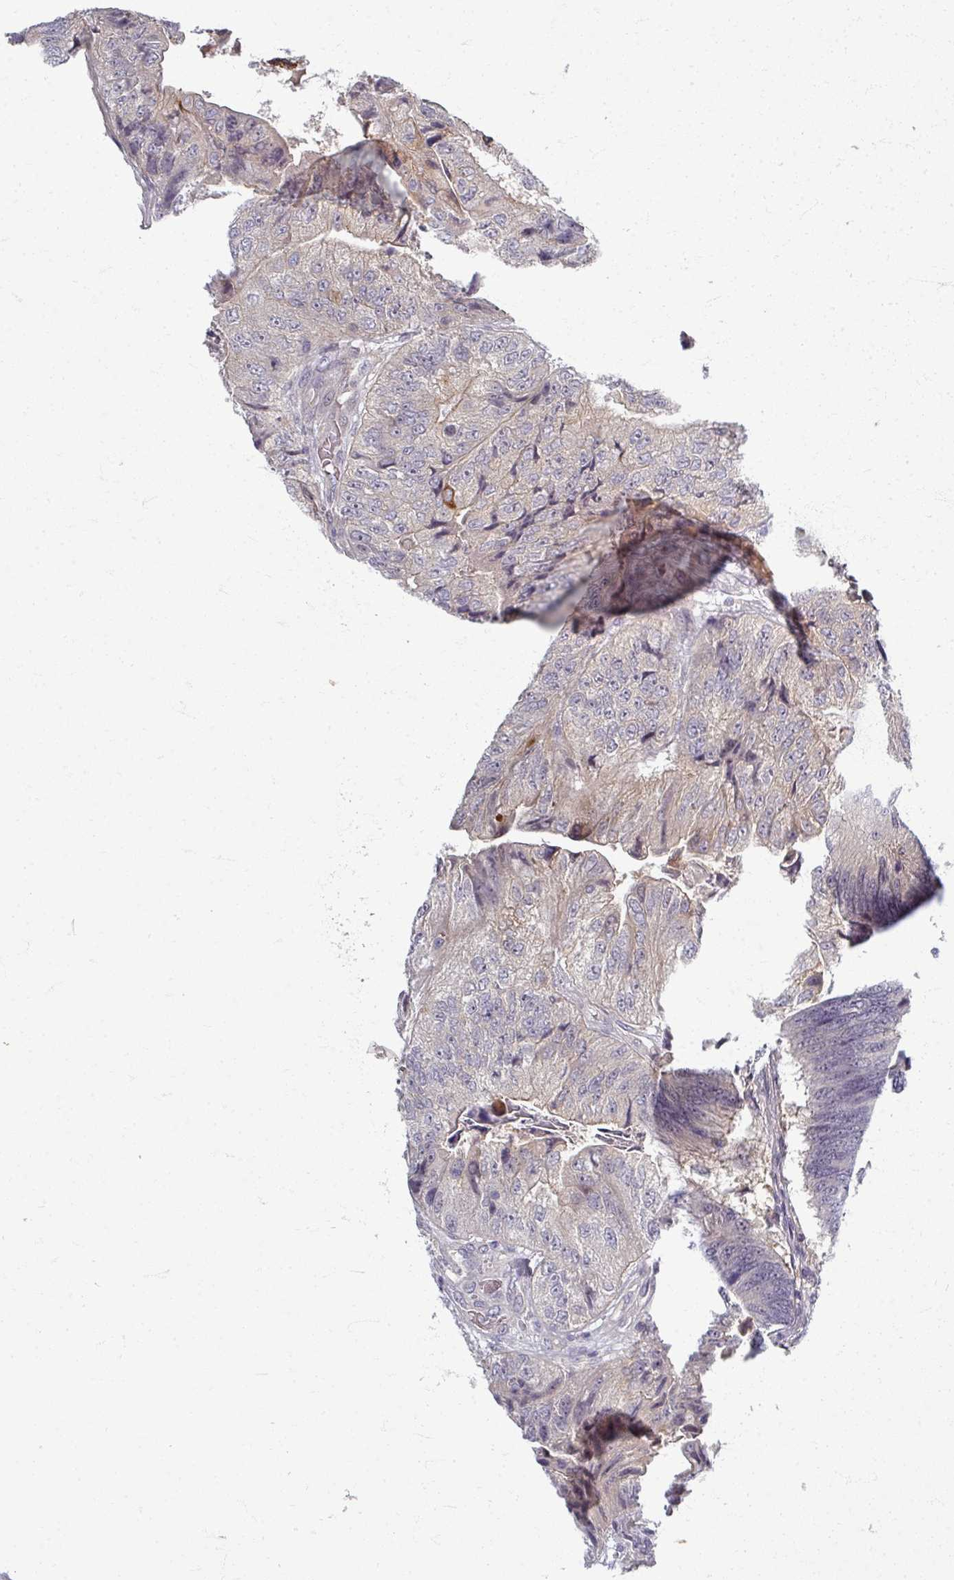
{"staining": {"intensity": "moderate", "quantity": "<25%", "location": "cytoplasmic/membranous"}, "tissue": "colorectal cancer", "cell_type": "Tumor cells", "image_type": "cancer", "snomed": [{"axis": "morphology", "description": "Adenocarcinoma, NOS"}, {"axis": "topography", "description": "Colon"}], "caption": "Human colorectal cancer (adenocarcinoma) stained for a protein (brown) demonstrates moderate cytoplasmic/membranous positive staining in about <25% of tumor cells.", "gene": "TTLL7", "patient": {"sex": "female", "age": 67}}